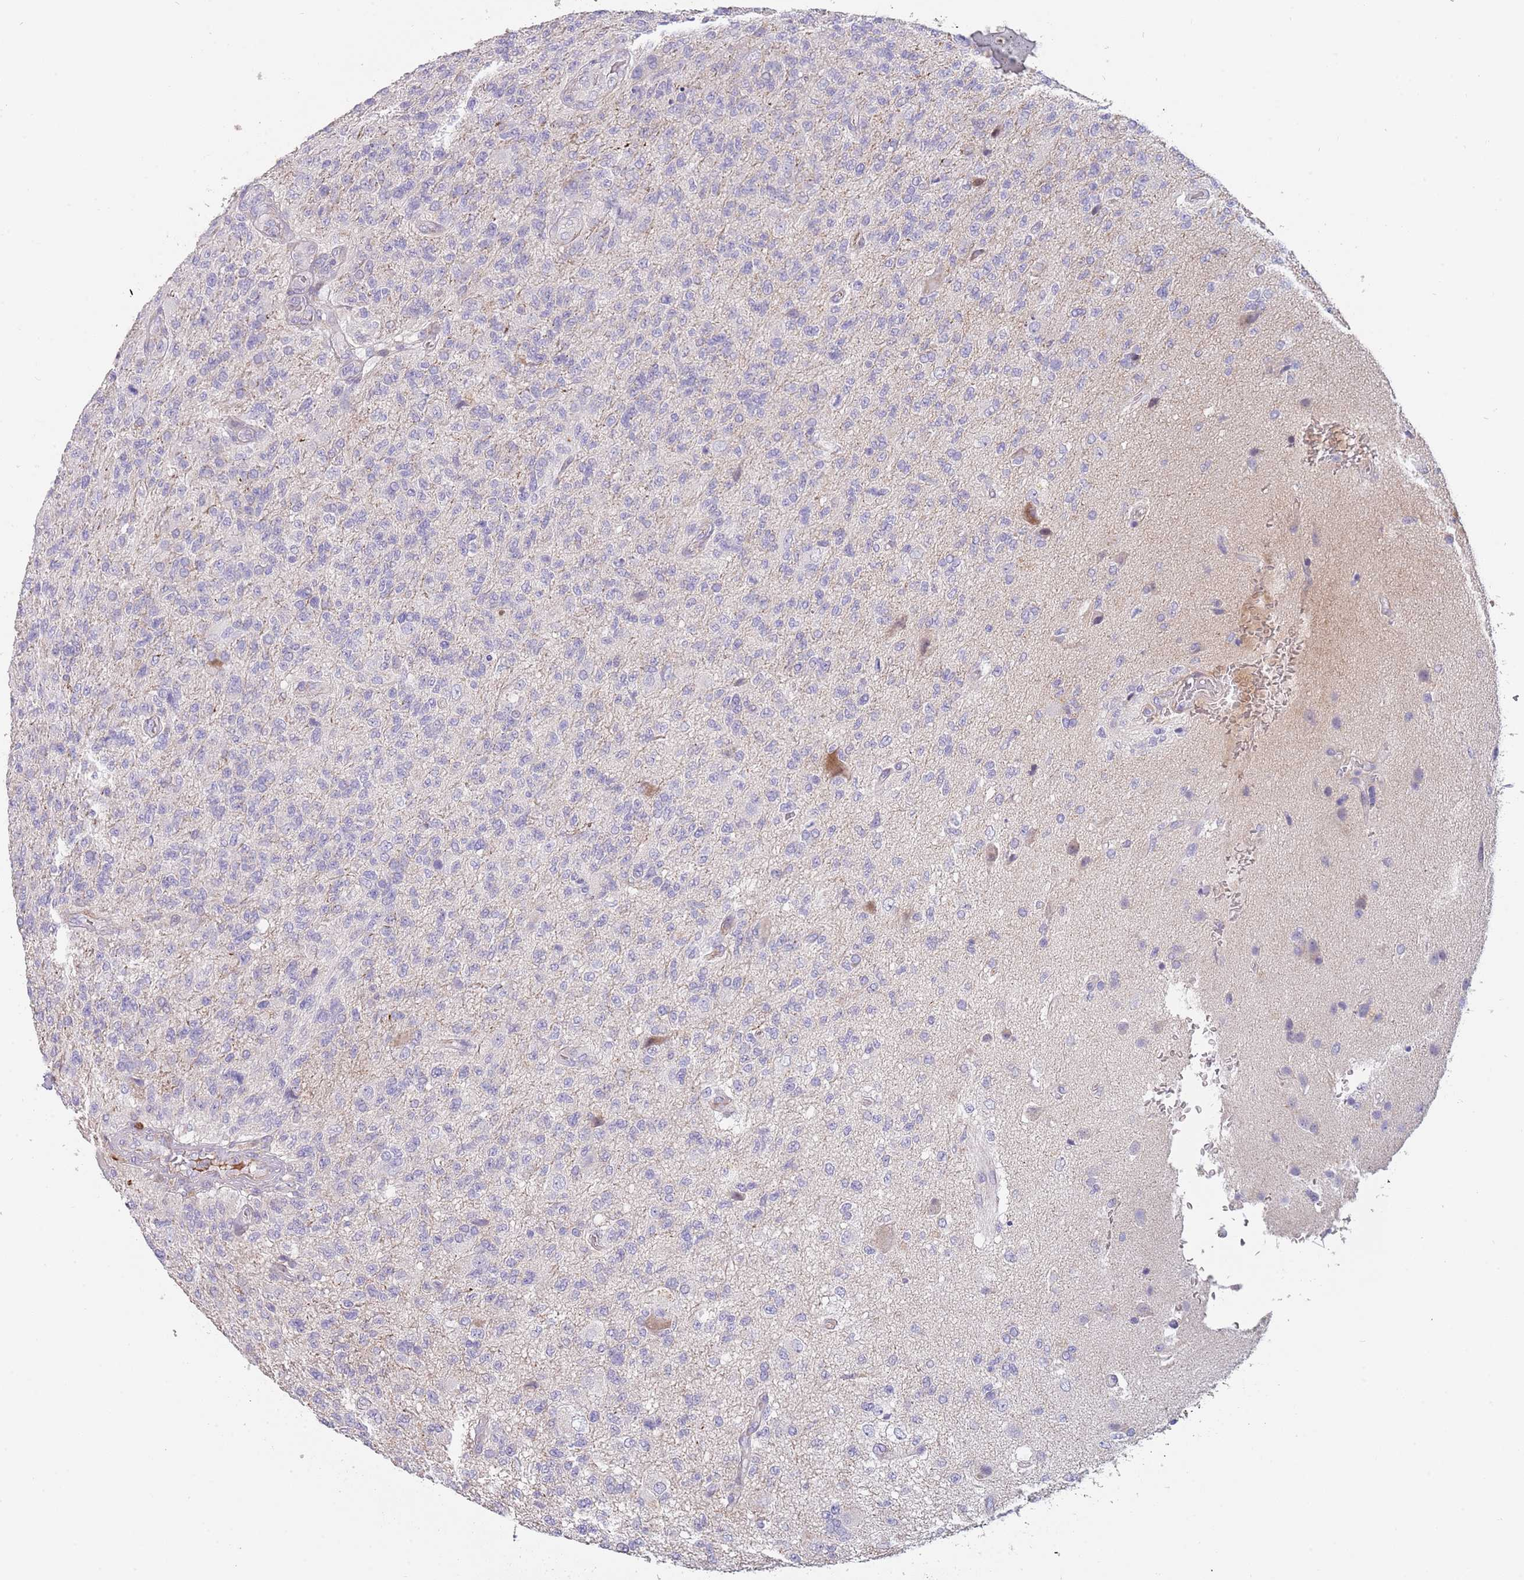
{"staining": {"intensity": "negative", "quantity": "none", "location": "none"}, "tissue": "glioma", "cell_type": "Tumor cells", "image_type": "cancer", "snomed": [{"axis": "morphology", "description": "Glioma, malignant, High grade"}, {"axis": "topography", "description": "Brain"}], "caption": "Tumor cells show no significant expression in malignant glioma (high-grade).", "gene": "SUSD1", "patient": {"sex": "male", "age": 56}}